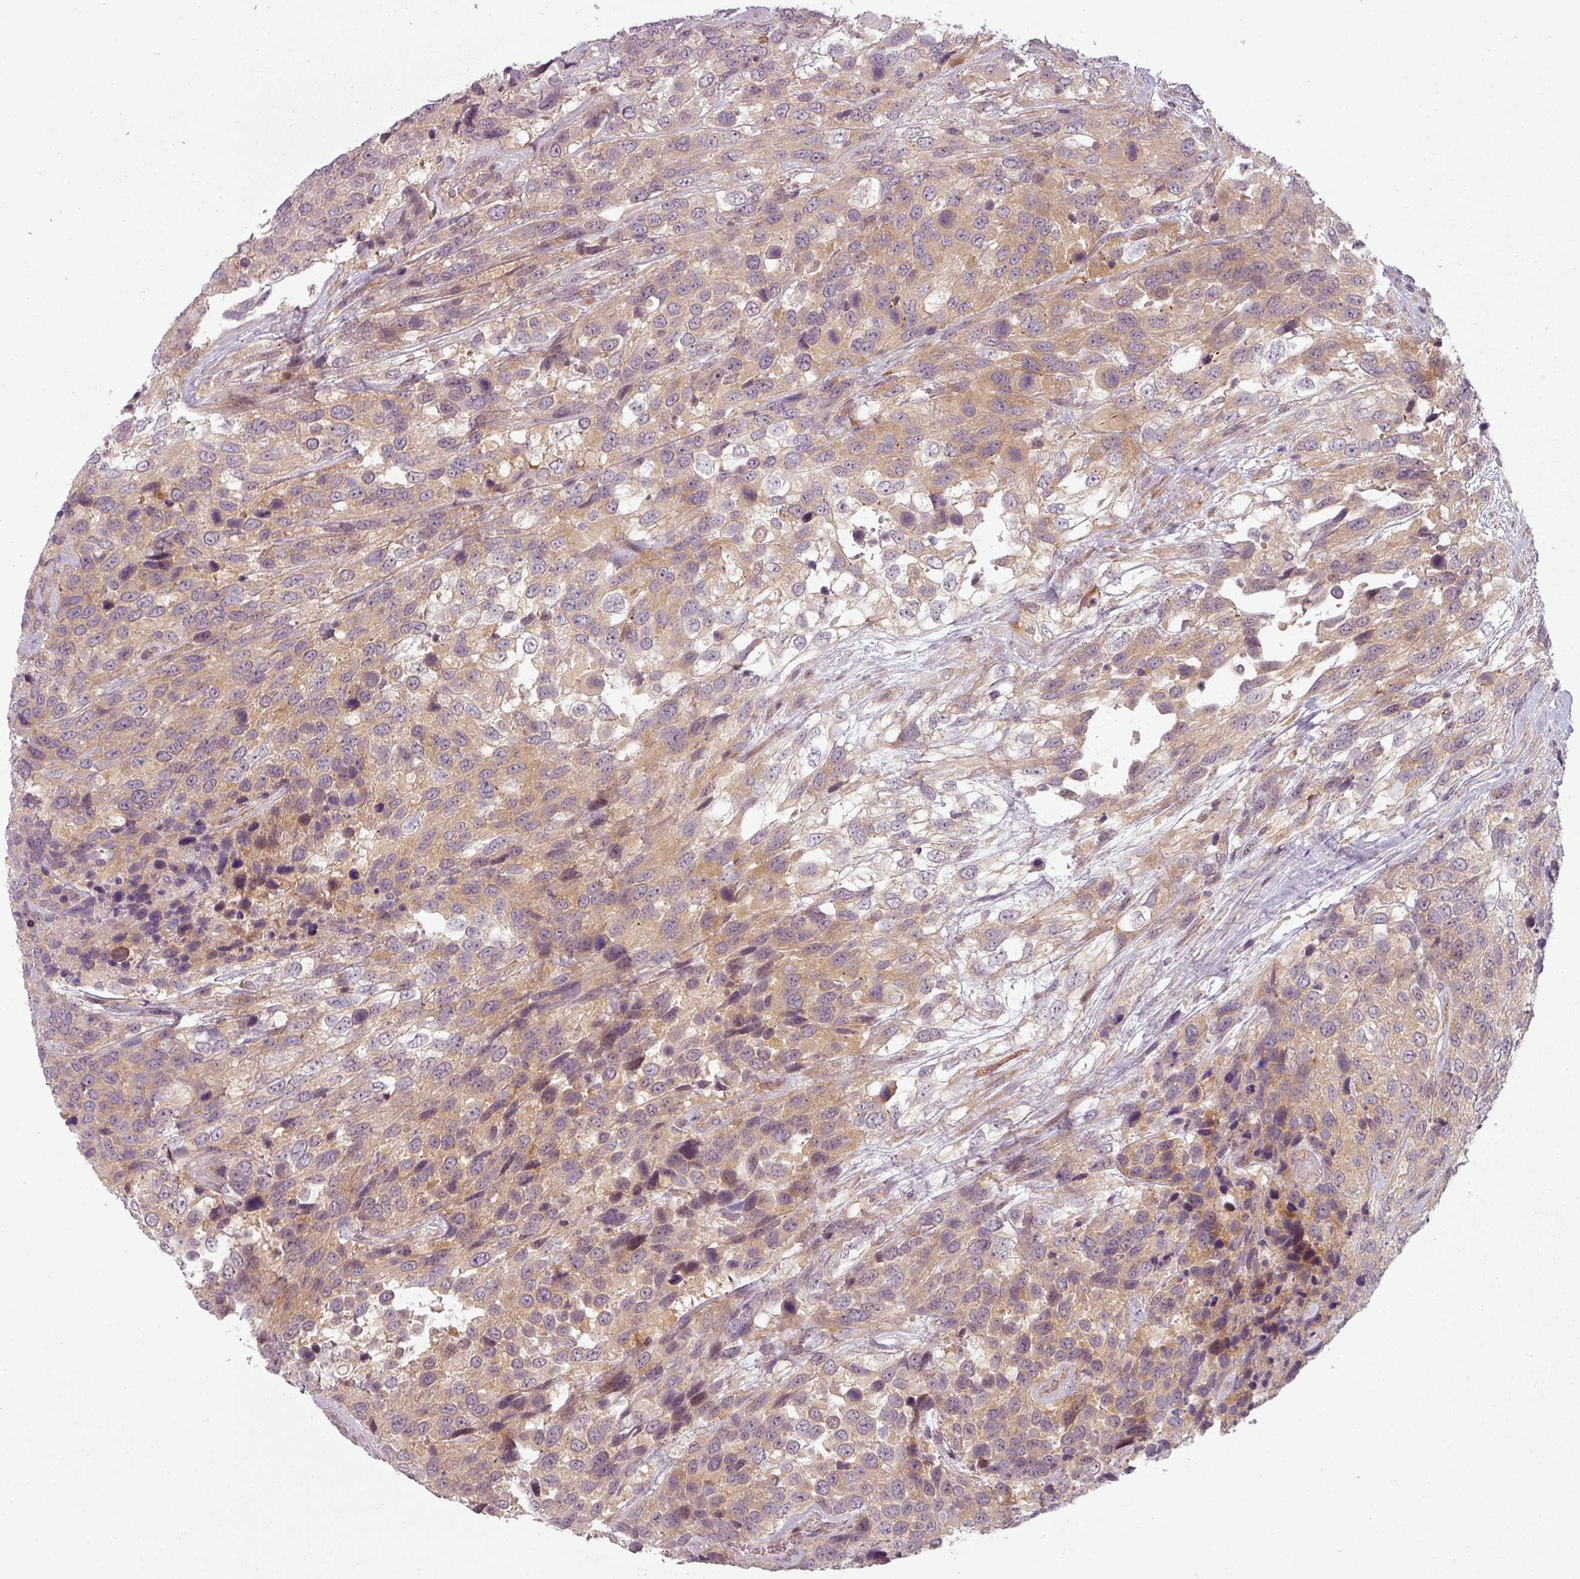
{"staining": {"intensity": "moderate", "quantity": ">75%", "location": "cytoplasmic/membranous"}, "tissue": "urothelial cancer", "cell_type": "Tumor cells", "image_type": "cancer", "snomed": [{"axis": "morphology", "description": "Urothelial carcinoma, High grade"}, {"axis": "topography", "description": "Urinary bladder"}], "caption": "DAB immunohistochemical staining of human high-grade urothelial carcinoma demonstrates moderate cytoplasmic/membranous protein staining in approximately >75% of tumor cells. Ihc stains the protein in brown and the nuclei are stained blue.", "gene": "SLC16A9", "patient": {"sex": "female", "age": 70}}